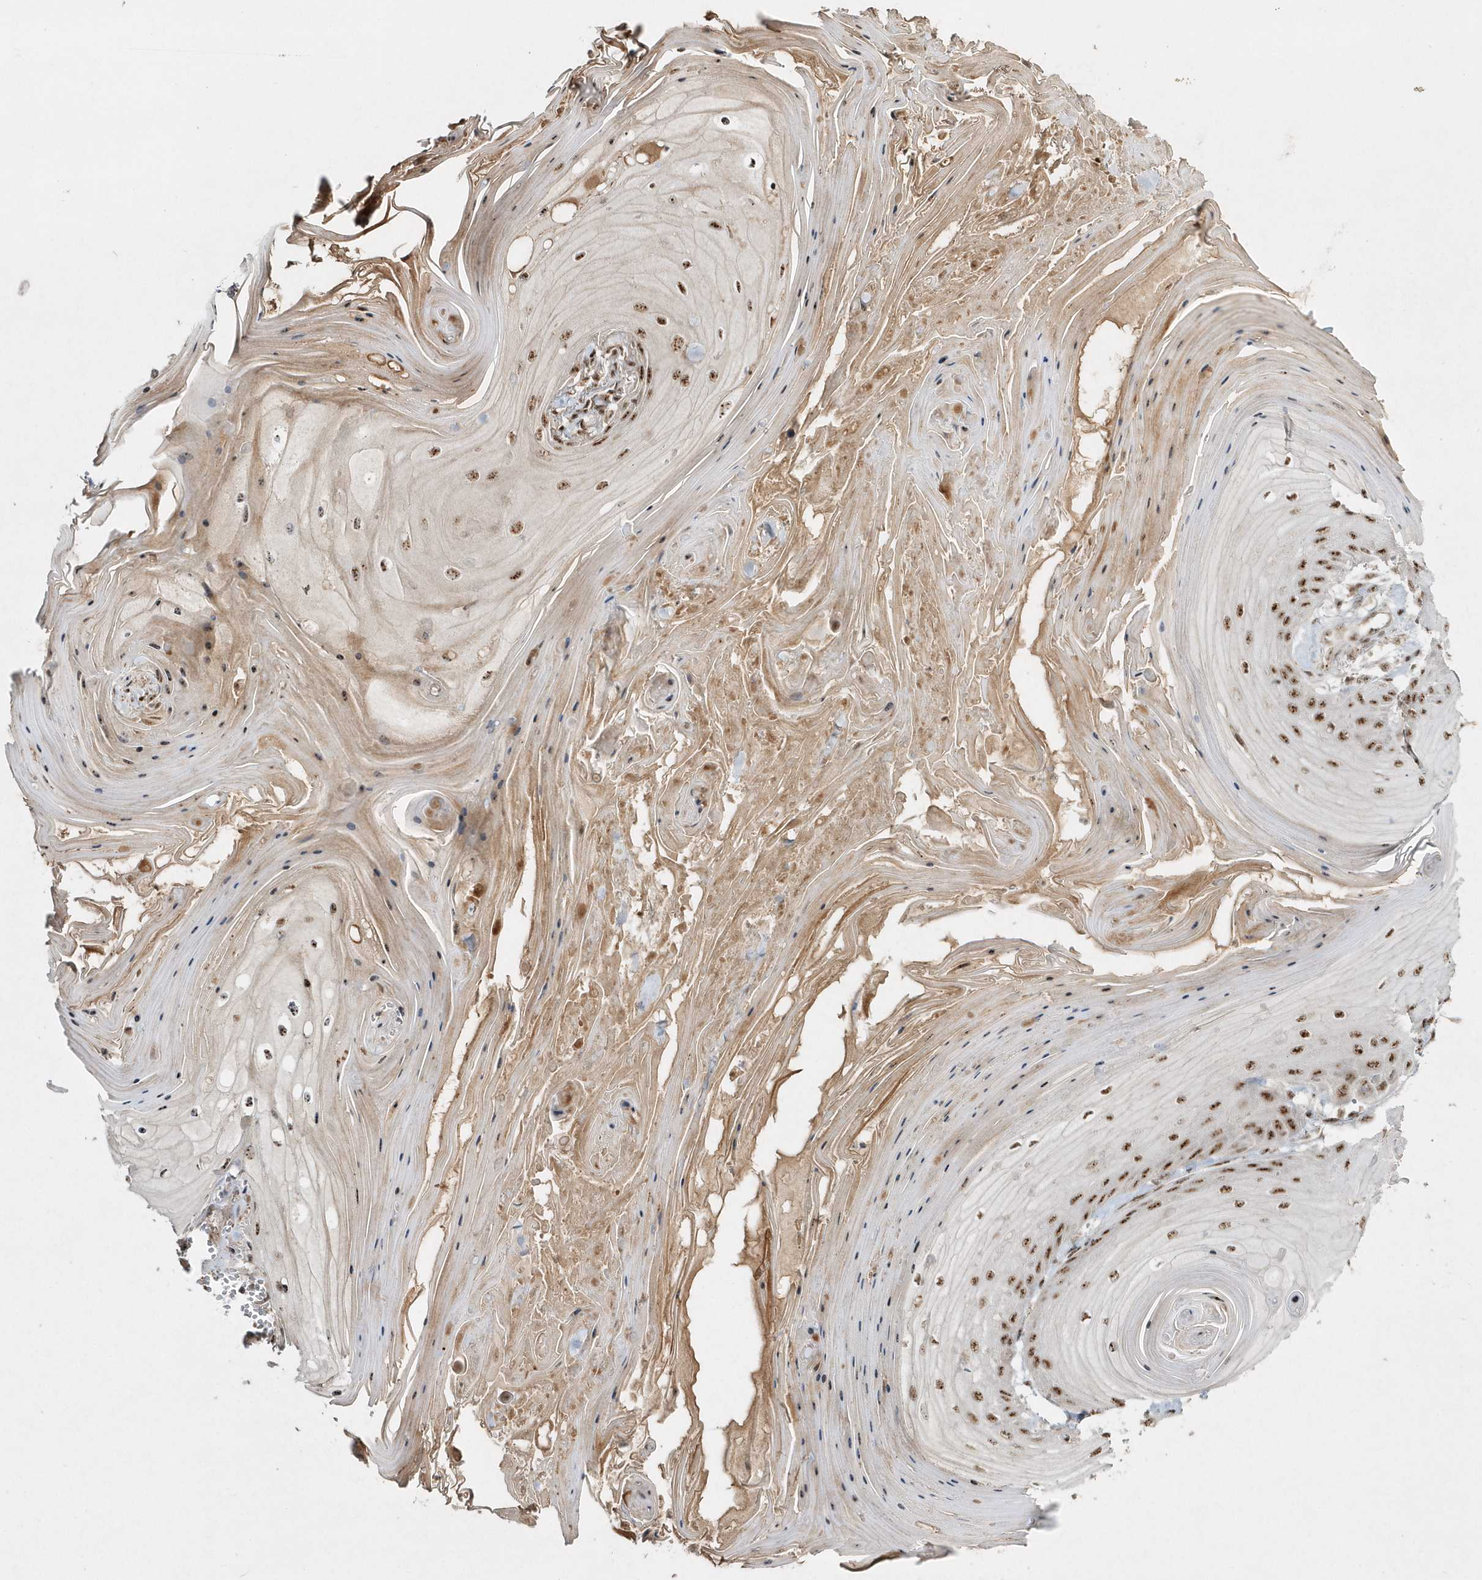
{"staining": {"intensity": "strong", "quantity": ">75%", "location": "nuclear"}, "tissue": "skin cancer", "cell_type": "Tumor cells", "image_type": "cancer", "snomed": [{"axis": "morphology", "description": "Squamous cell carcinoma, NOS"}, {"axis": "topography", "description": "Skin"}], "caption": "Brown immunohistochemical staining in human skin squamous cell carcinoma exhibits strong nuclear staining in approximately >75% of tumor cells. The protein is shown in brown color, while the nuclei are stained blue.", "gene": "POLR3B", "patient": {"sex": "male", "age": 74}}